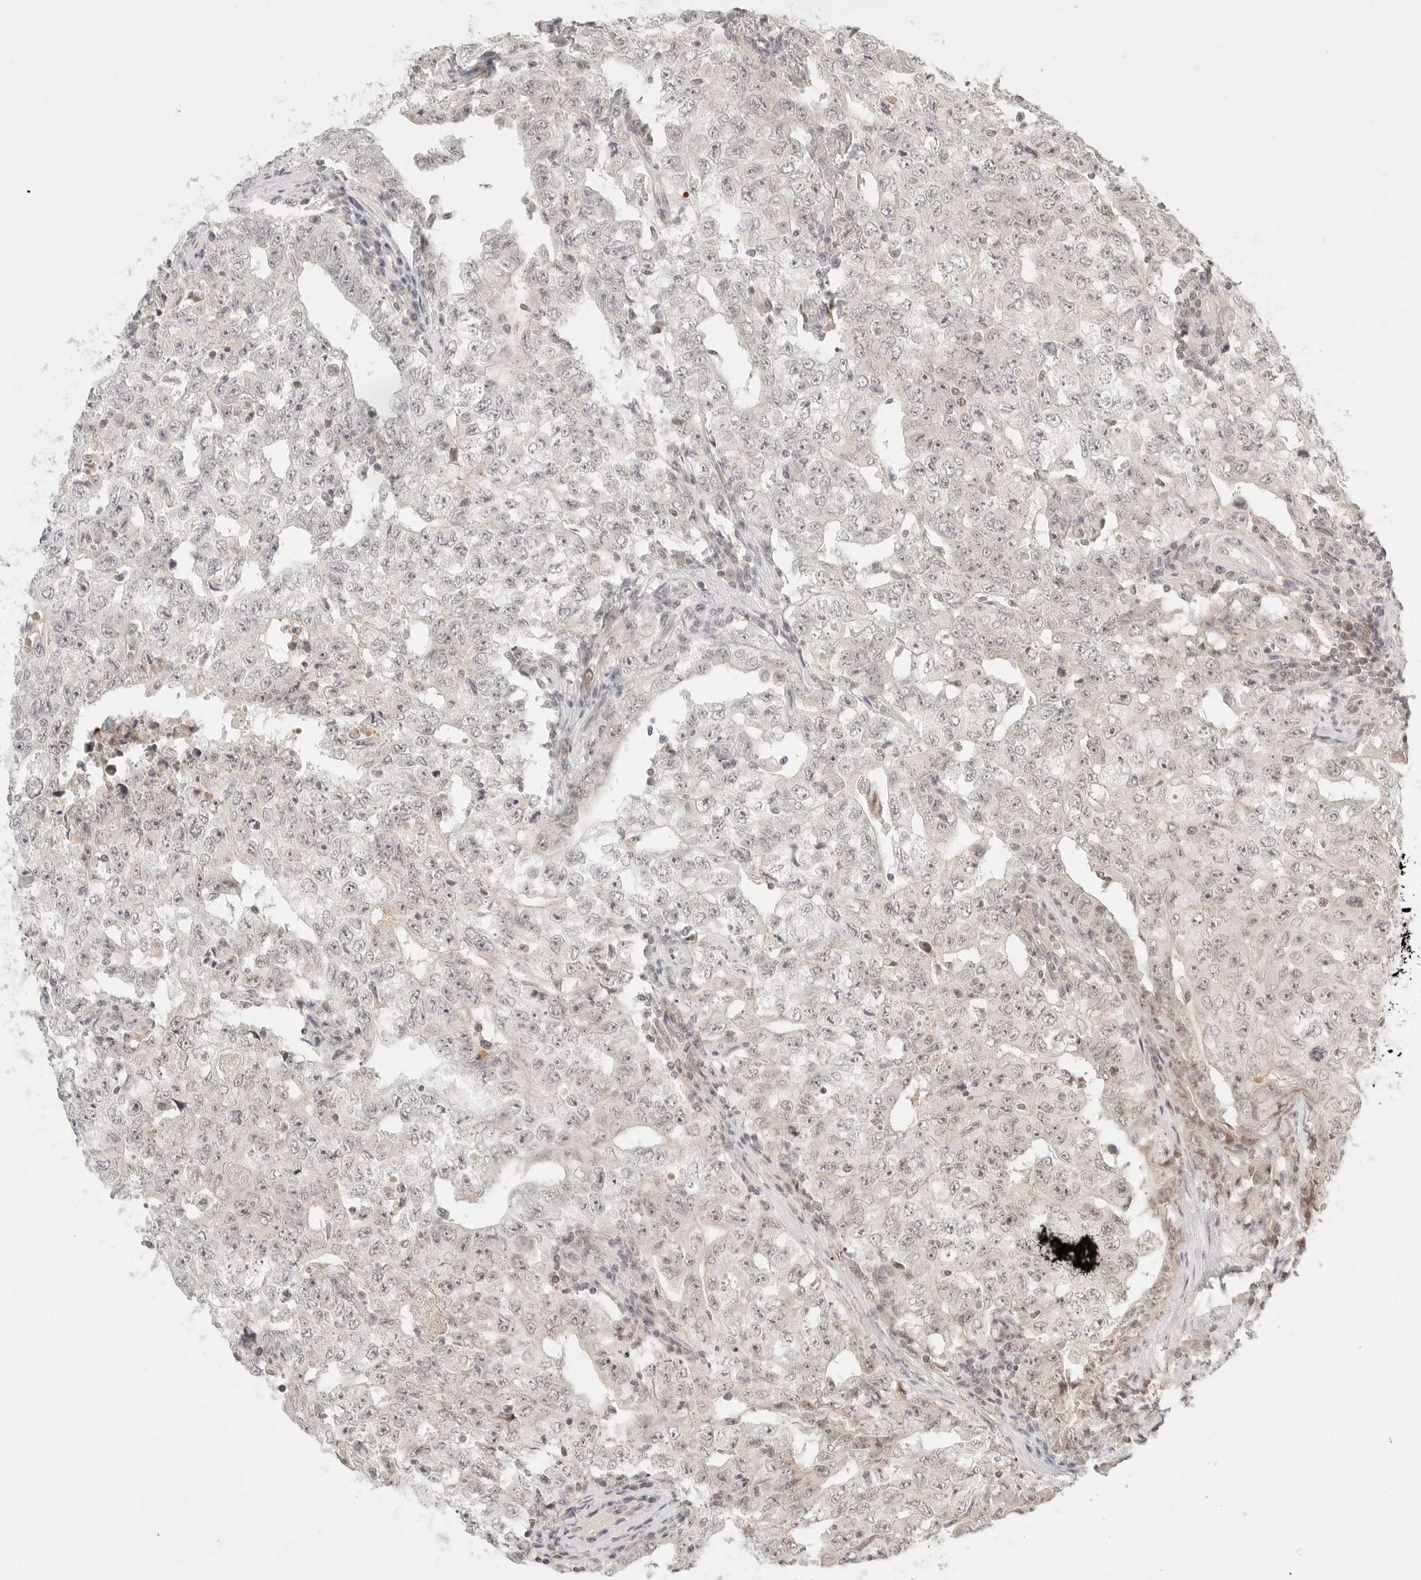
{"staining": {"intensity": "weak", "quantity": "25%-75%", "location": "nuclear"}, "tissue": "testis cancer", "cell_type": "Tumor cells", "image_type": "cancer", "snomed": [{"axis": "morphology", "description": "Carcinoma, Embryonal, NOS"}, {"axis": "topography", "description": "Testis"}], "caption": "The immunohistochemical stain labels weak nuclear positivity in tumor cells of testis embryonal carcinoma tissue.", "gene": "RPS6KL1", "patient": {"sex": "male", "age": 26}}